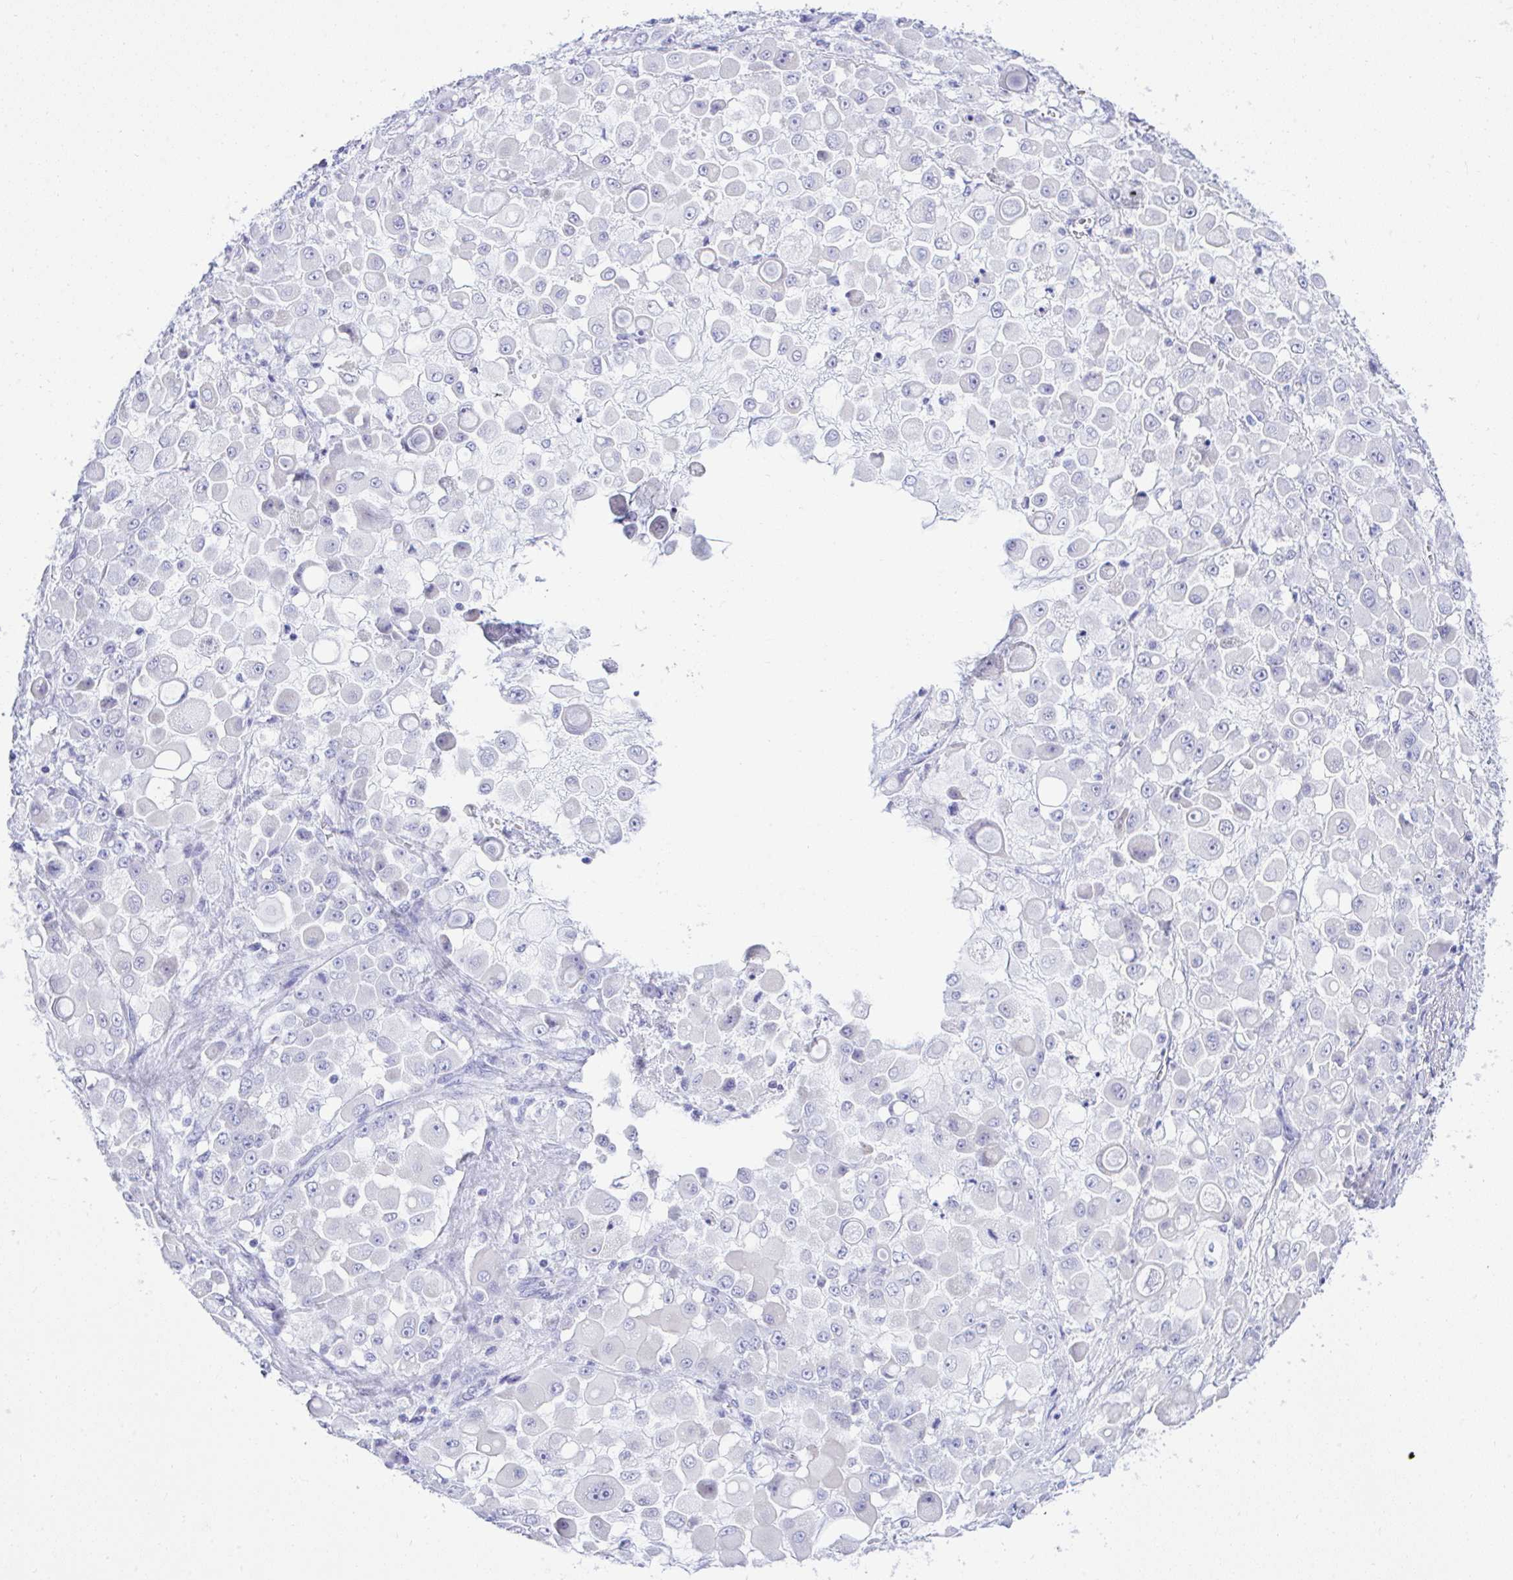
{"staining": {"intensity": "negative", "quantity": "none", "location": "none"}, "tissue": "stomach cancer", "cell_type": "Tumor cells", "image_type": "cancer", "snomed": [{"axis": "morphology", "description": "Adenocarcinoma, NOS"}, {"axis": "topography", "description": "Stomach"}], "caption": "Immunohistochemical staining of human stomach cancer demonstrates no significant expression in tumor cells. Brightfield microscopy of immunohistochemistry stained with DAB (brown) and hematoxylin (blue), captured at high magnification.", "gene": "SEL1L2", "patient": {"sex": "female", "age": 76}}